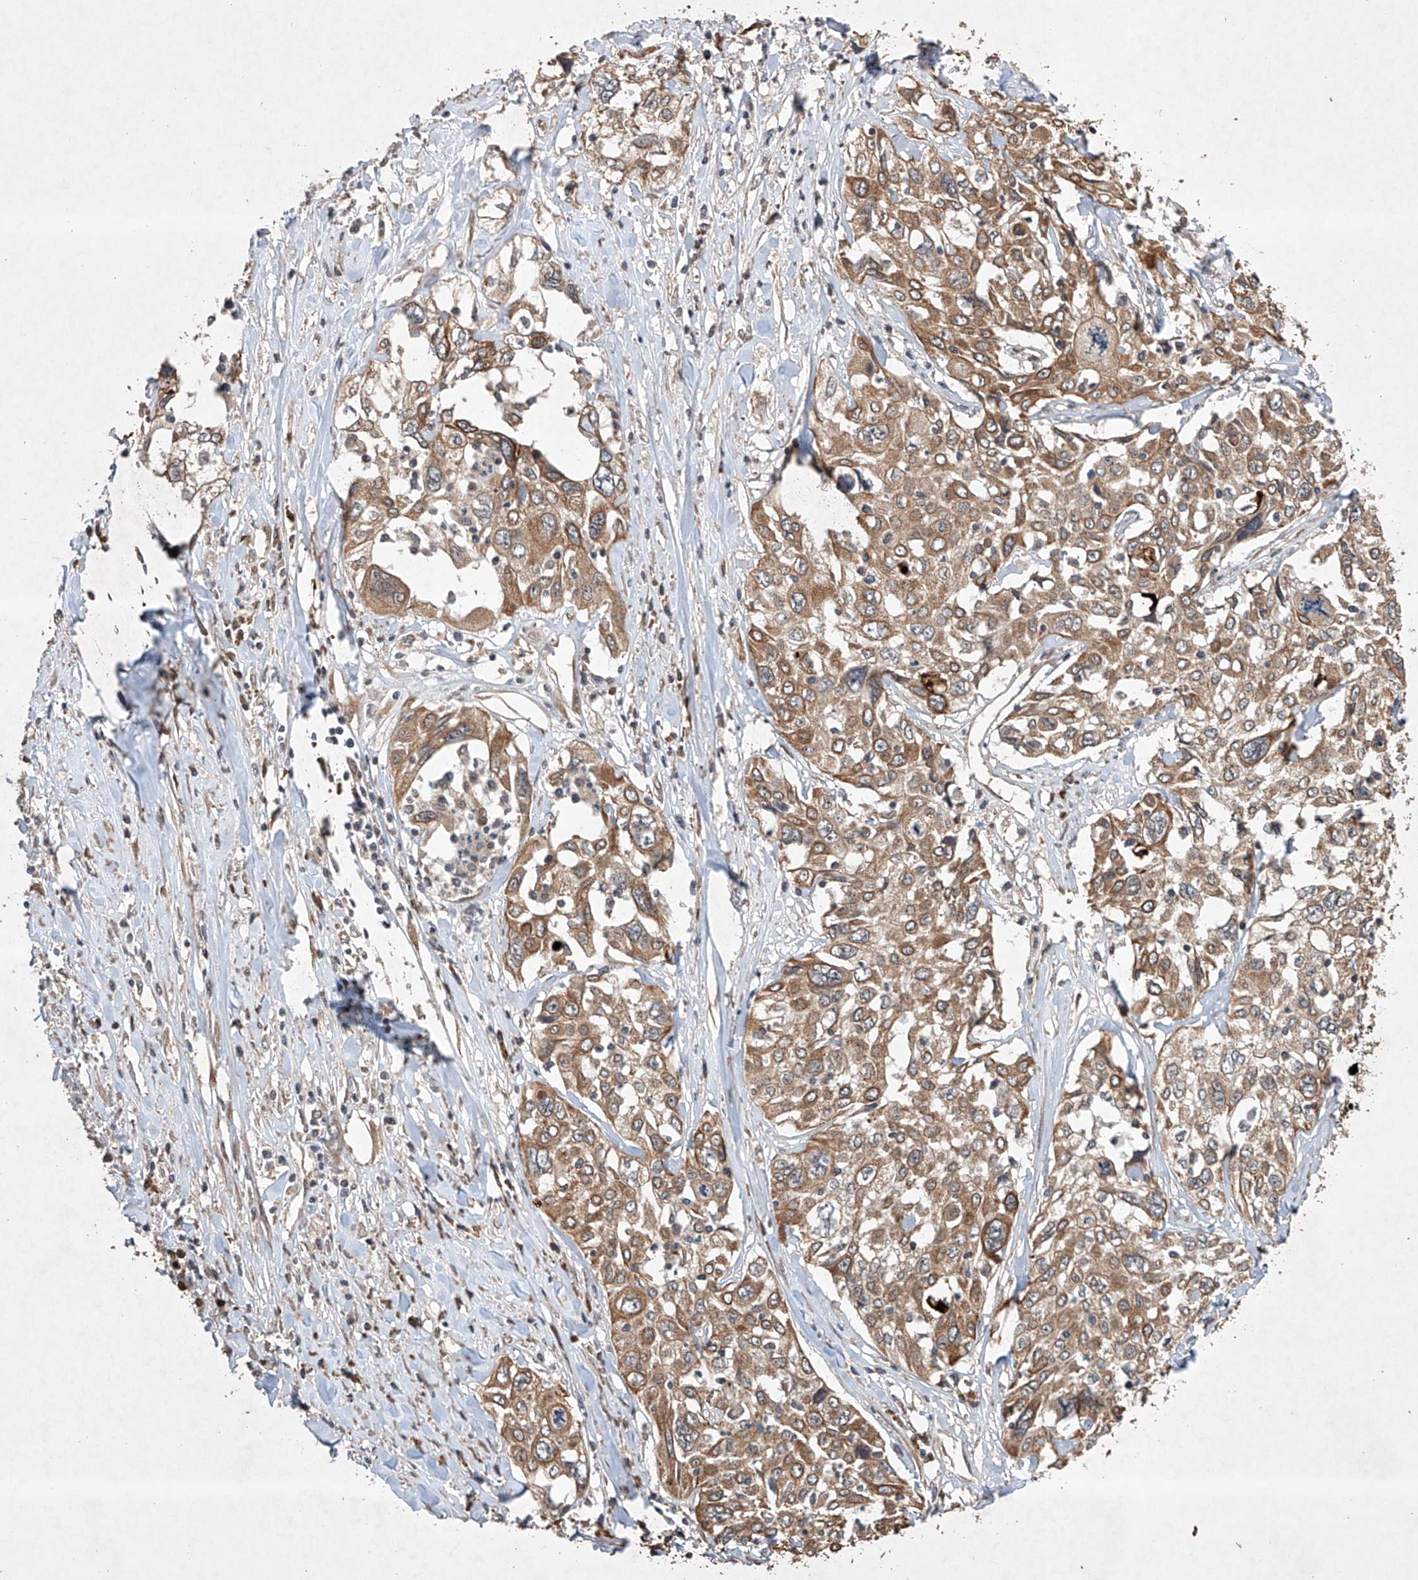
{"staining": {"intensity": "moderate", "quantity": ">75%", "location": "cytoplasmic/membranous"}, "tissue": "cervical cancer", "cell_type": "Tumor cells", "image_type": "cancer", "snomed": [{"axis": "morphology", "description": "Squamous cell carcinoma, NOS"}, {"axis": "topography", "description": "Cervix"}], "caption": "Human cervical cancer (squamous cell carcinoma) stained for a protein (brown) demonstrates moderate cytoplasmic/membranous positive staining in about >75% of tumor cells.", "gene": "LURAP1", "patient": {"sex": "female", "age": 31}}